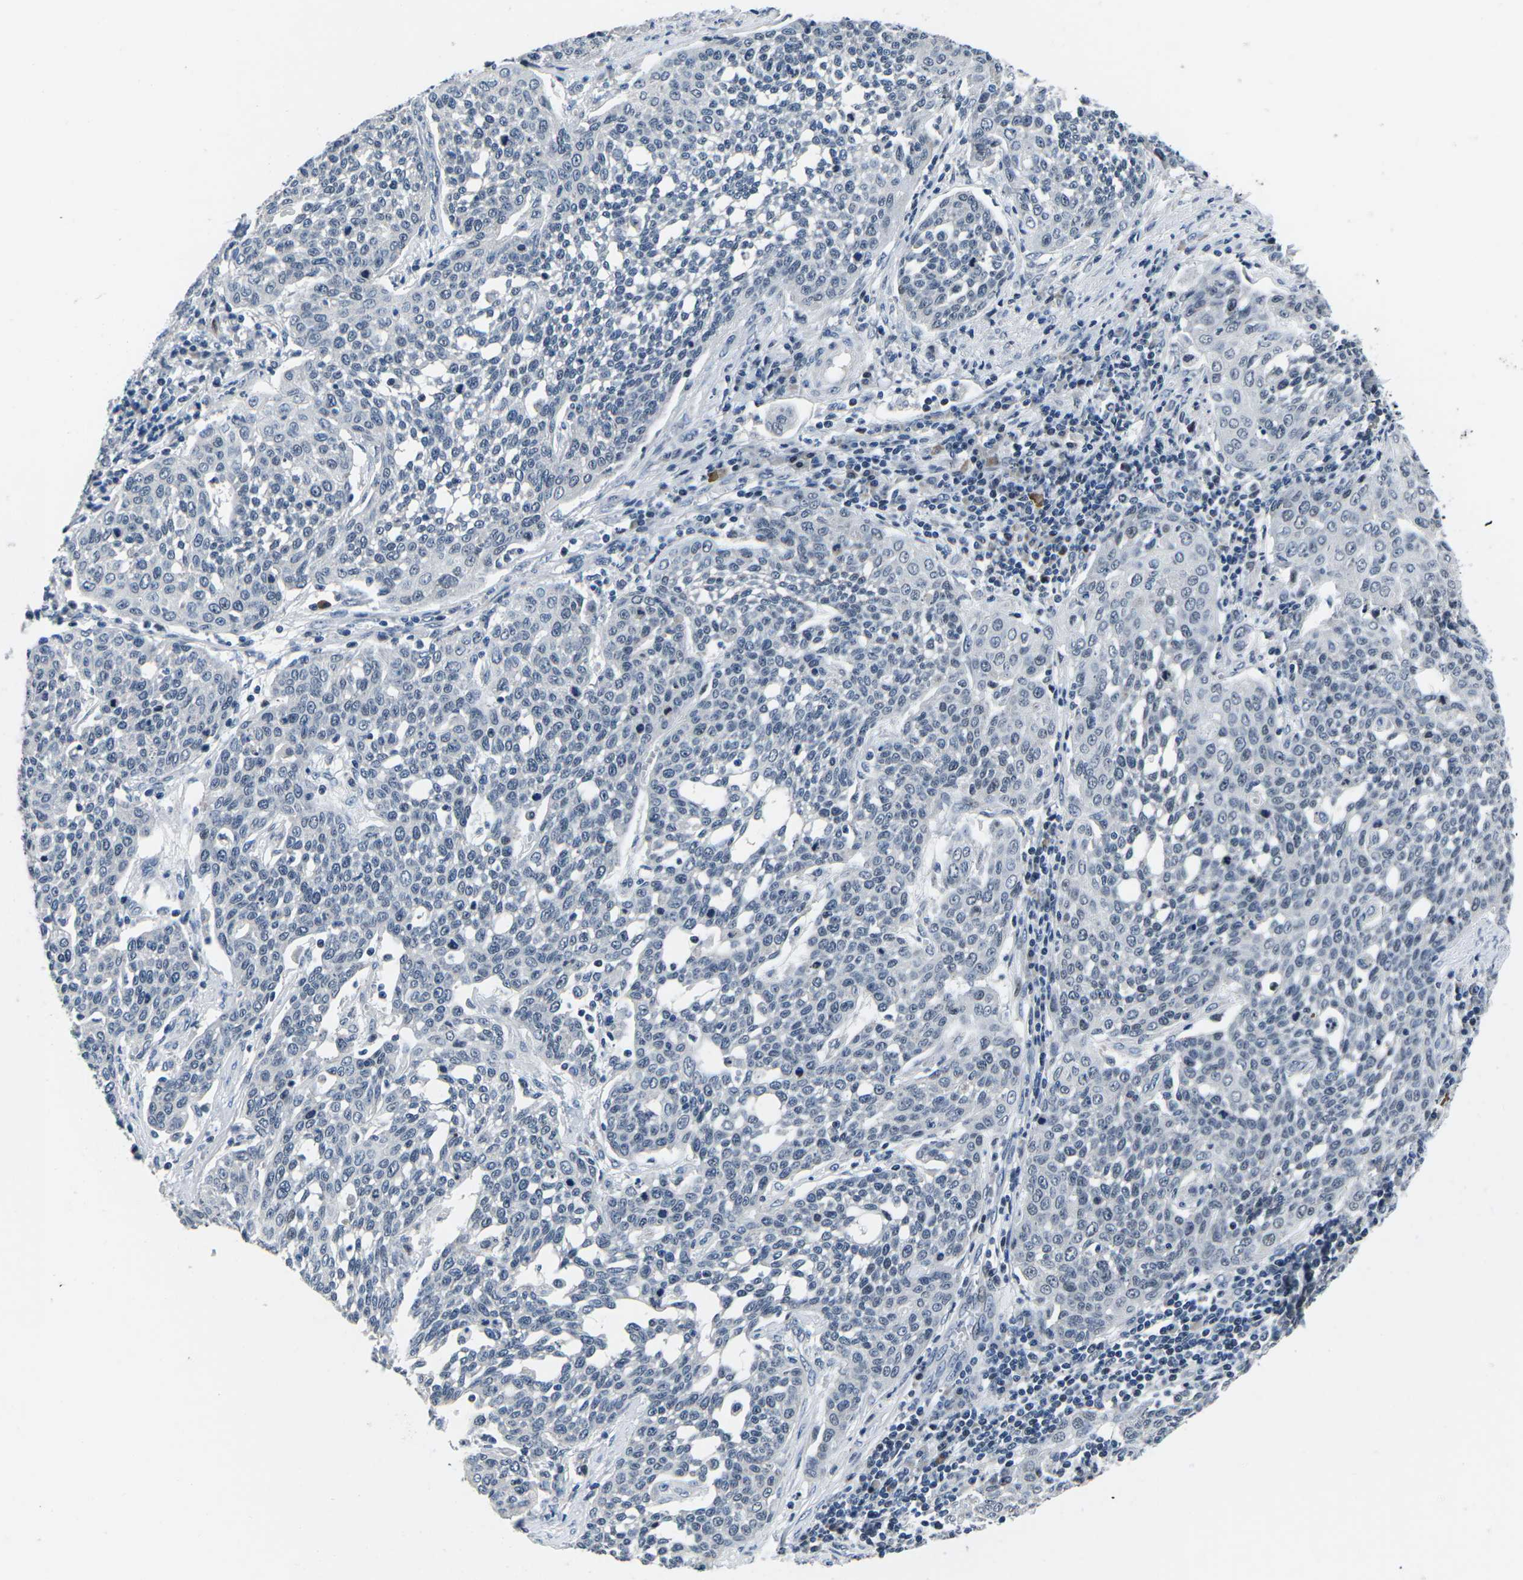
{"staining": {"intensity": "moderate", "quantity": "25%-75%", "location": "nuclear"}, "tissue": "cervical cancer", "cell_type": "Tumor cells", "image_type": "cancer", "snomed": [{"axis": "morphology", "description": "Squamous cell carcinoma, NOS"}, {"axis": "topography", "description": "Cervix"}], "caption": "Immunohistochemical staining of human cervical squamous cell carcinoma exhibits moderate nuclear protein staining in about 25%-75% of tumor cells.", "gene": "CDC73", "patient": {"sex": "female", "age": 34}}